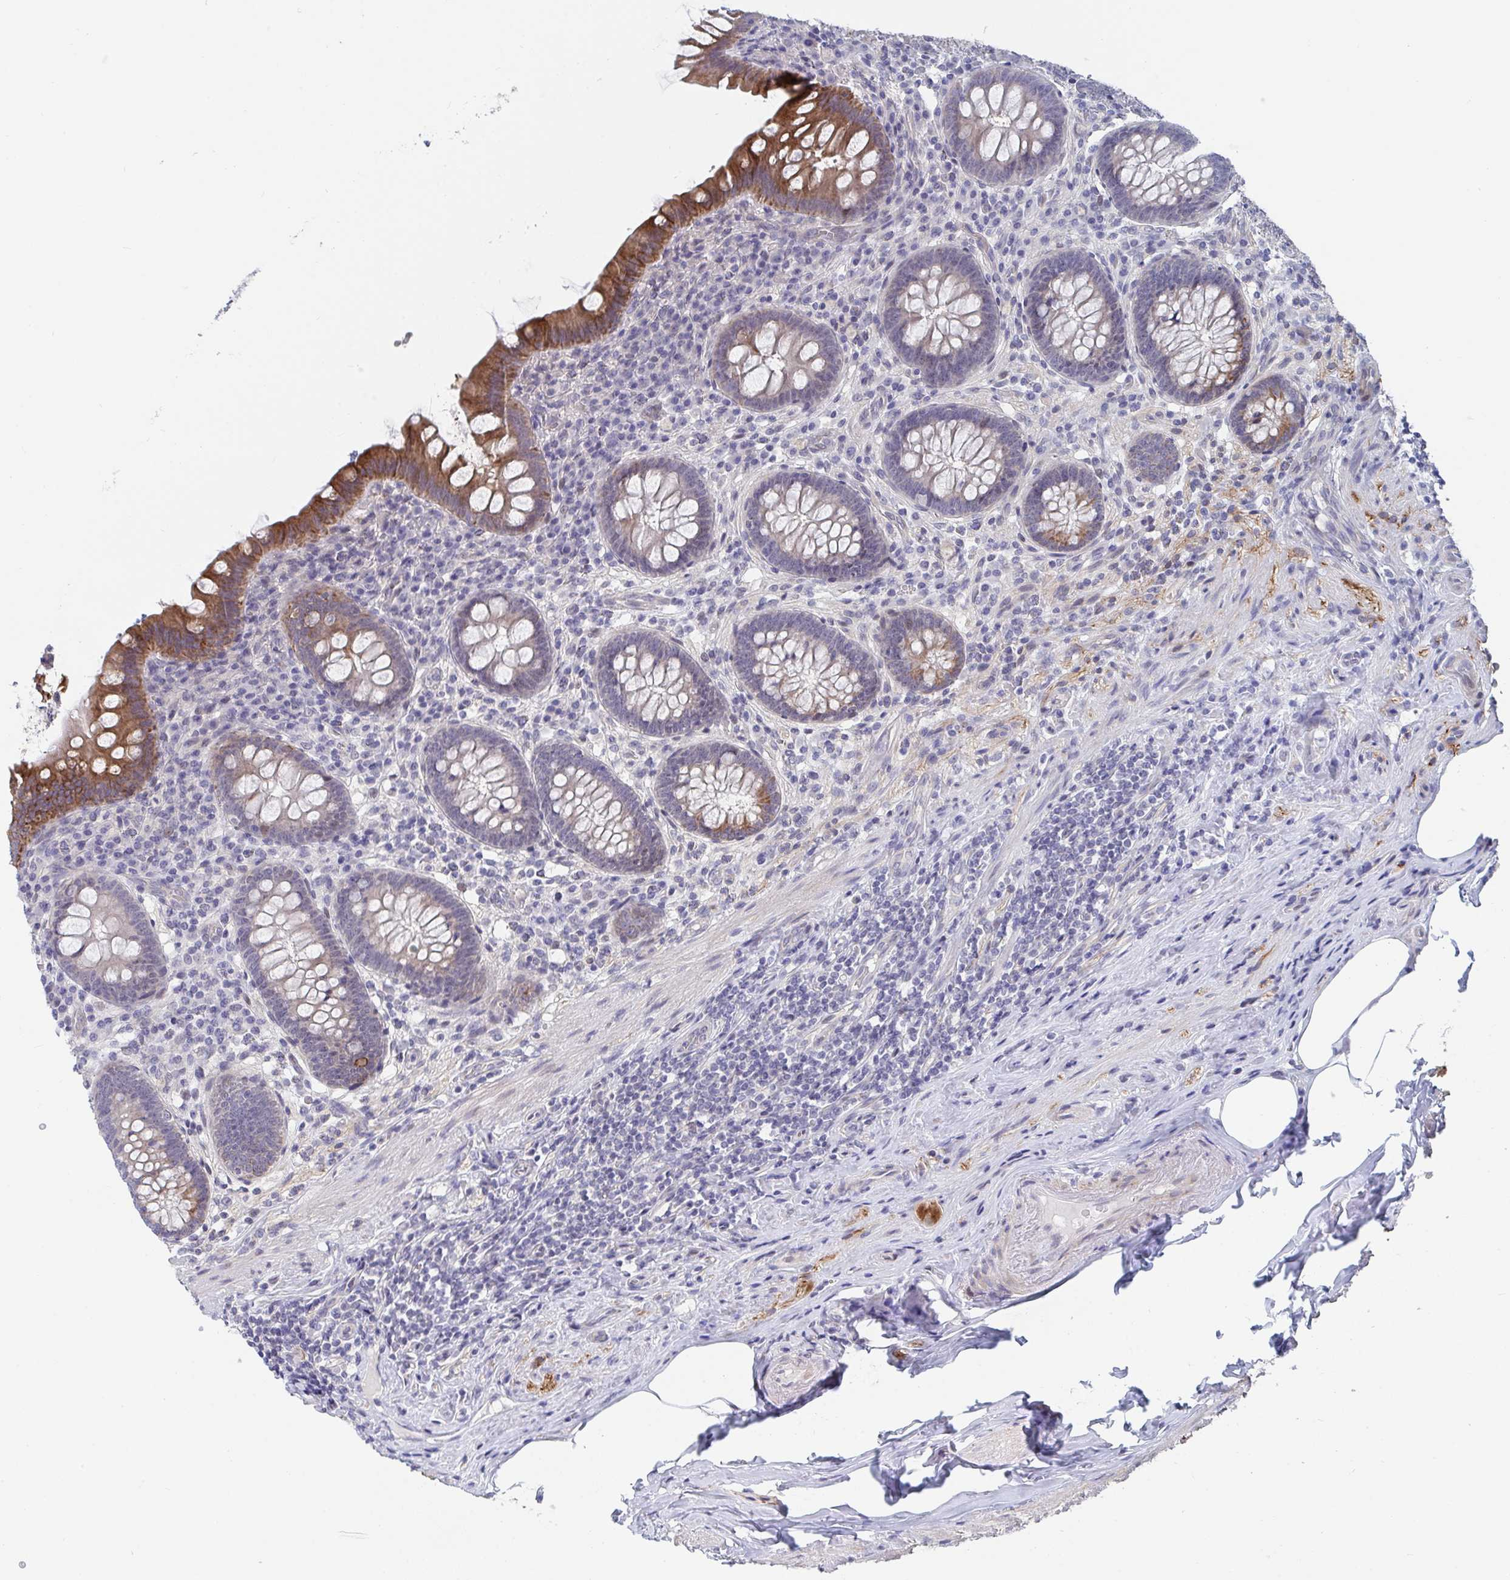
{"staining": {"intensity": "strong", "quantity": "<25%", "location": "cytoplasmic/membranous"}, "tissue": "appendix", "cell_type": "Glandular cells", "image_type": "normal", "snomed": [{"axis": "morphology", "description": "Normal tissue, NOS"}, {"axis": "topography", "description": "Appendix"}], "caption": "Immunohistochemistry (IHC) micrograph of benign appendix: human appendix stained using immunohistochemistry displays medium levels of strong protein expression localized specifically in the cytoplasmic/membranous of glandular cells, appearing as a cytoplasmic/membranous brown color.", "gene": "FAM156A", "patient": {"sex": "male", "age": 71}}